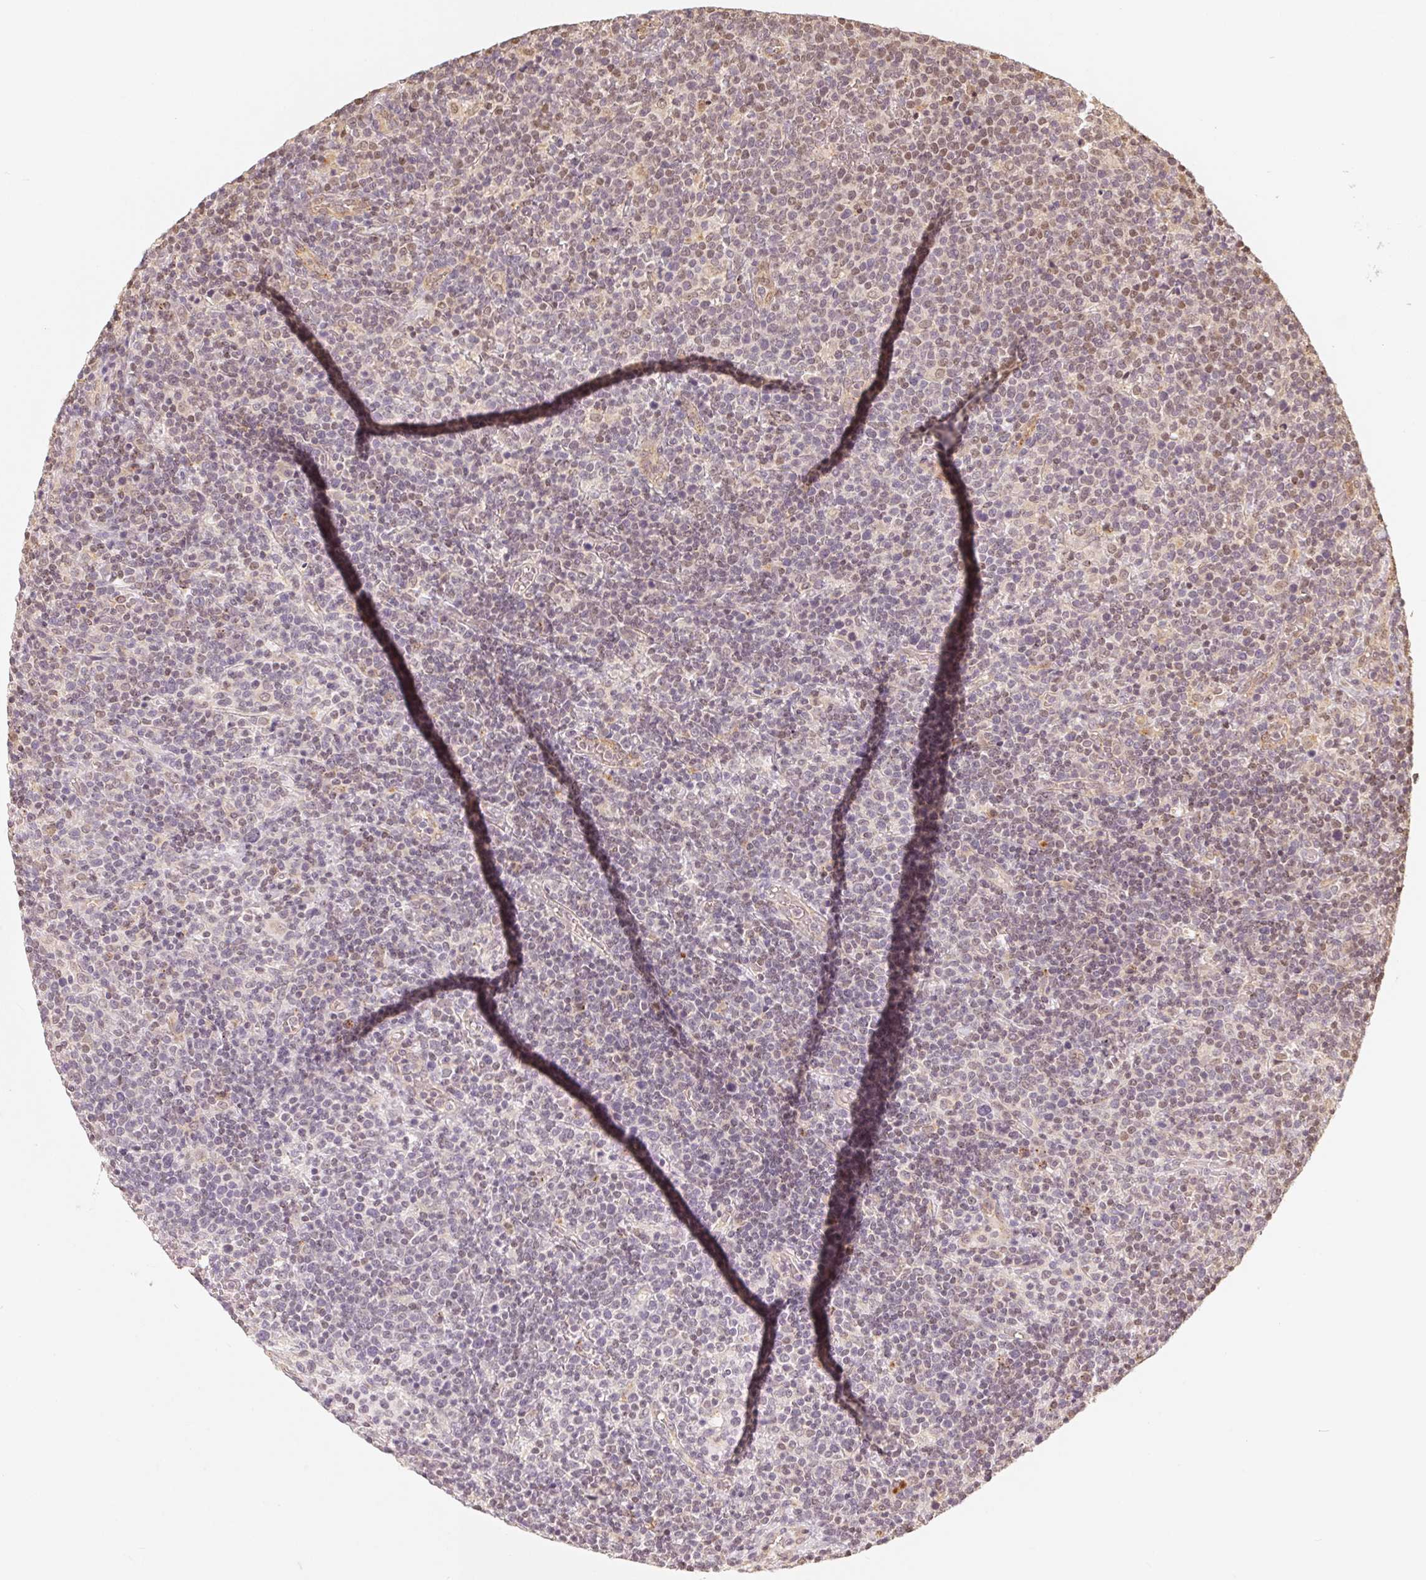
{"staining": {"intensity": "weak", "quantity": "<25%", "location": "nuclear"}, "tissue": "lymphoma", "cell_type": "Tumor cells", "image_type": "cancer", "snomed": [{"axis": "morphology", "description": "Malignant lymphoma, non-Hodgkin's type, High grade"}, {"axis": "topography", "description": "Lymph node"}], "caption": "A histopathology image of malignant lymphoma, non-Hodgkin's type (high-grade) stained for a protein shows no brown staining in tumor cells. (DAB (3,3'-diaminobenzidine) immunohistochemistry, high magnification).", "gene": "GUSB", "patient": {"sex": "male", "age": 61}}